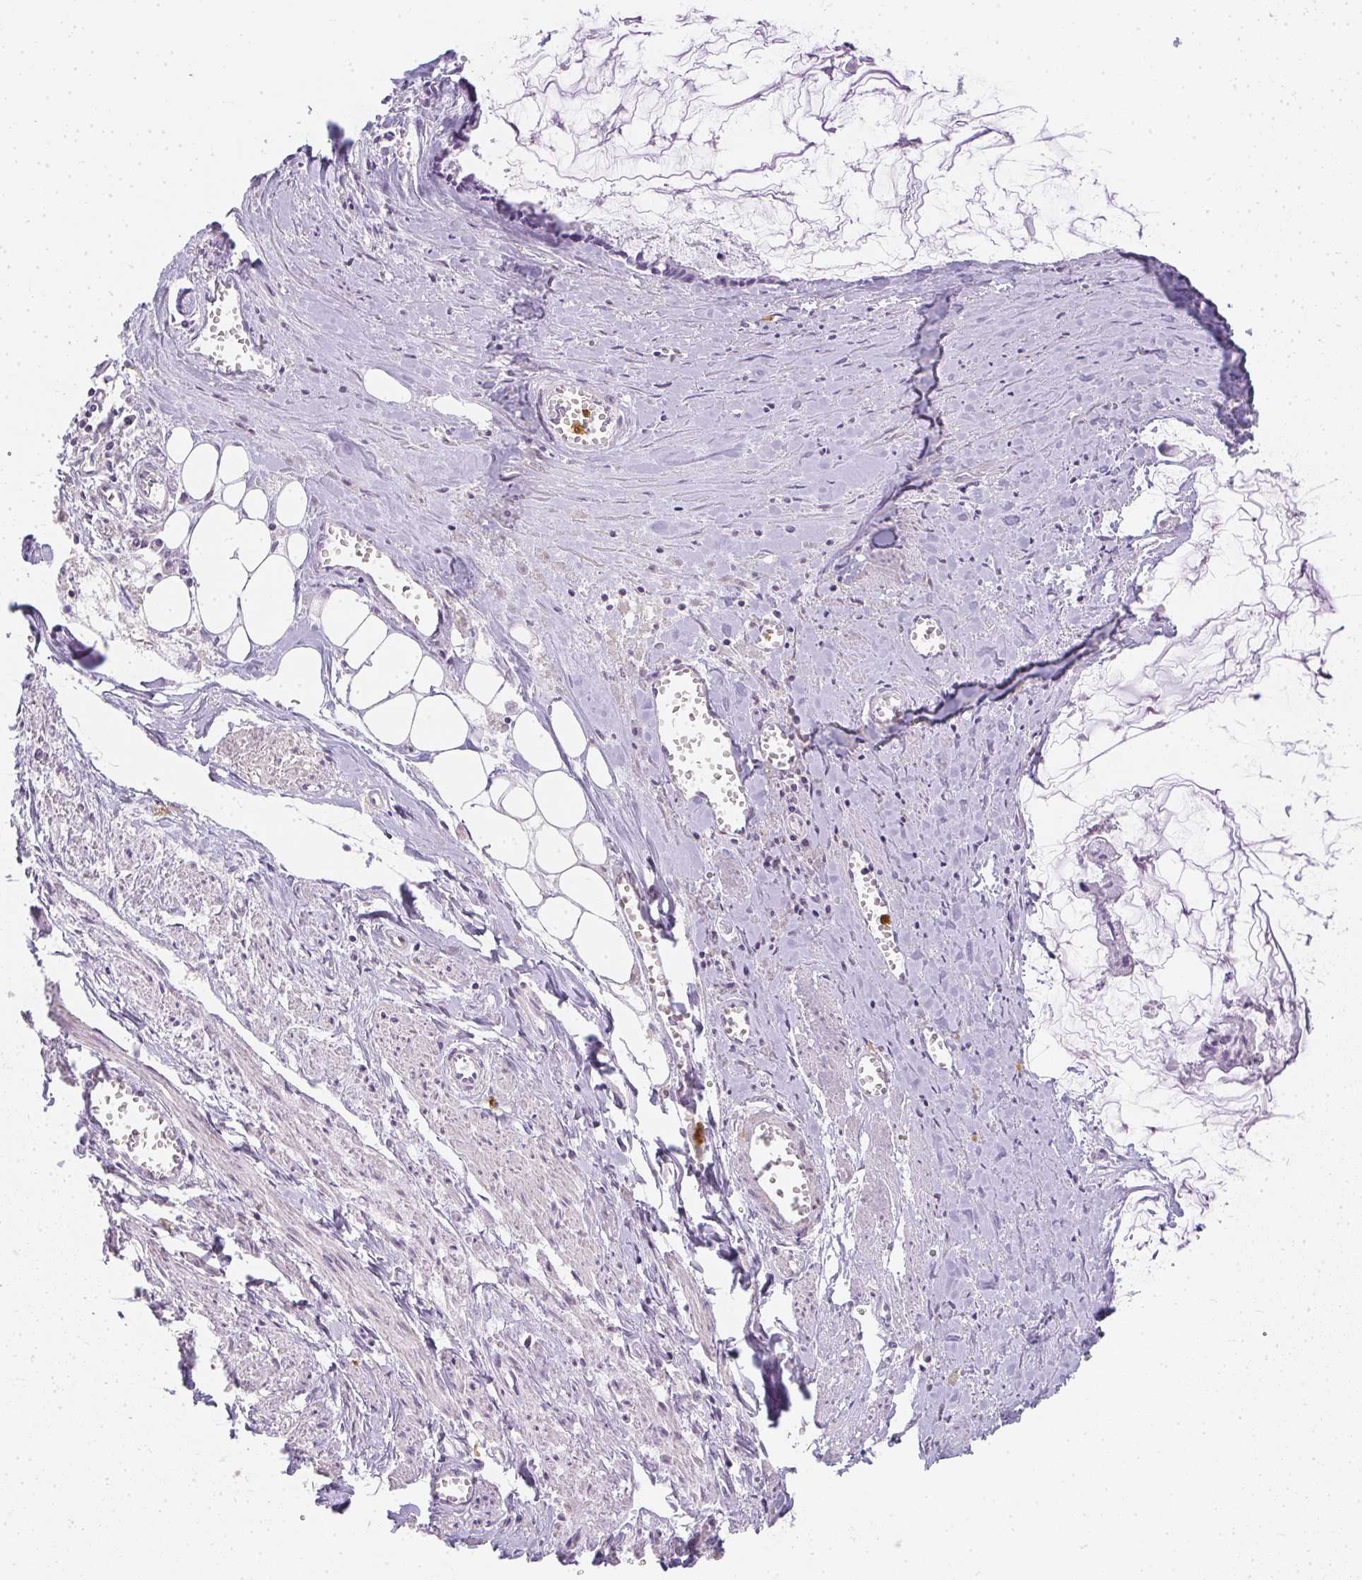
{"staining": {"intensity": "negative", "quantity": "none", "location": "none"}, "tissue": "ovarian cancer", "cell_type": "Tumor cells", "image_type": "cancer", "snomed": [{"axis": "morphology", "description": "Cystadenocarcinoma, mucinous, NOS"}, {"axis": "topography", "description": "Ovary"}], "caption": "Protein analysis of ovarian mucinous cystadenocarcinoma shows no significant positivity in tumor cells.", "gene": "HK3", "patient": {"sex": "female", "age": 90}}